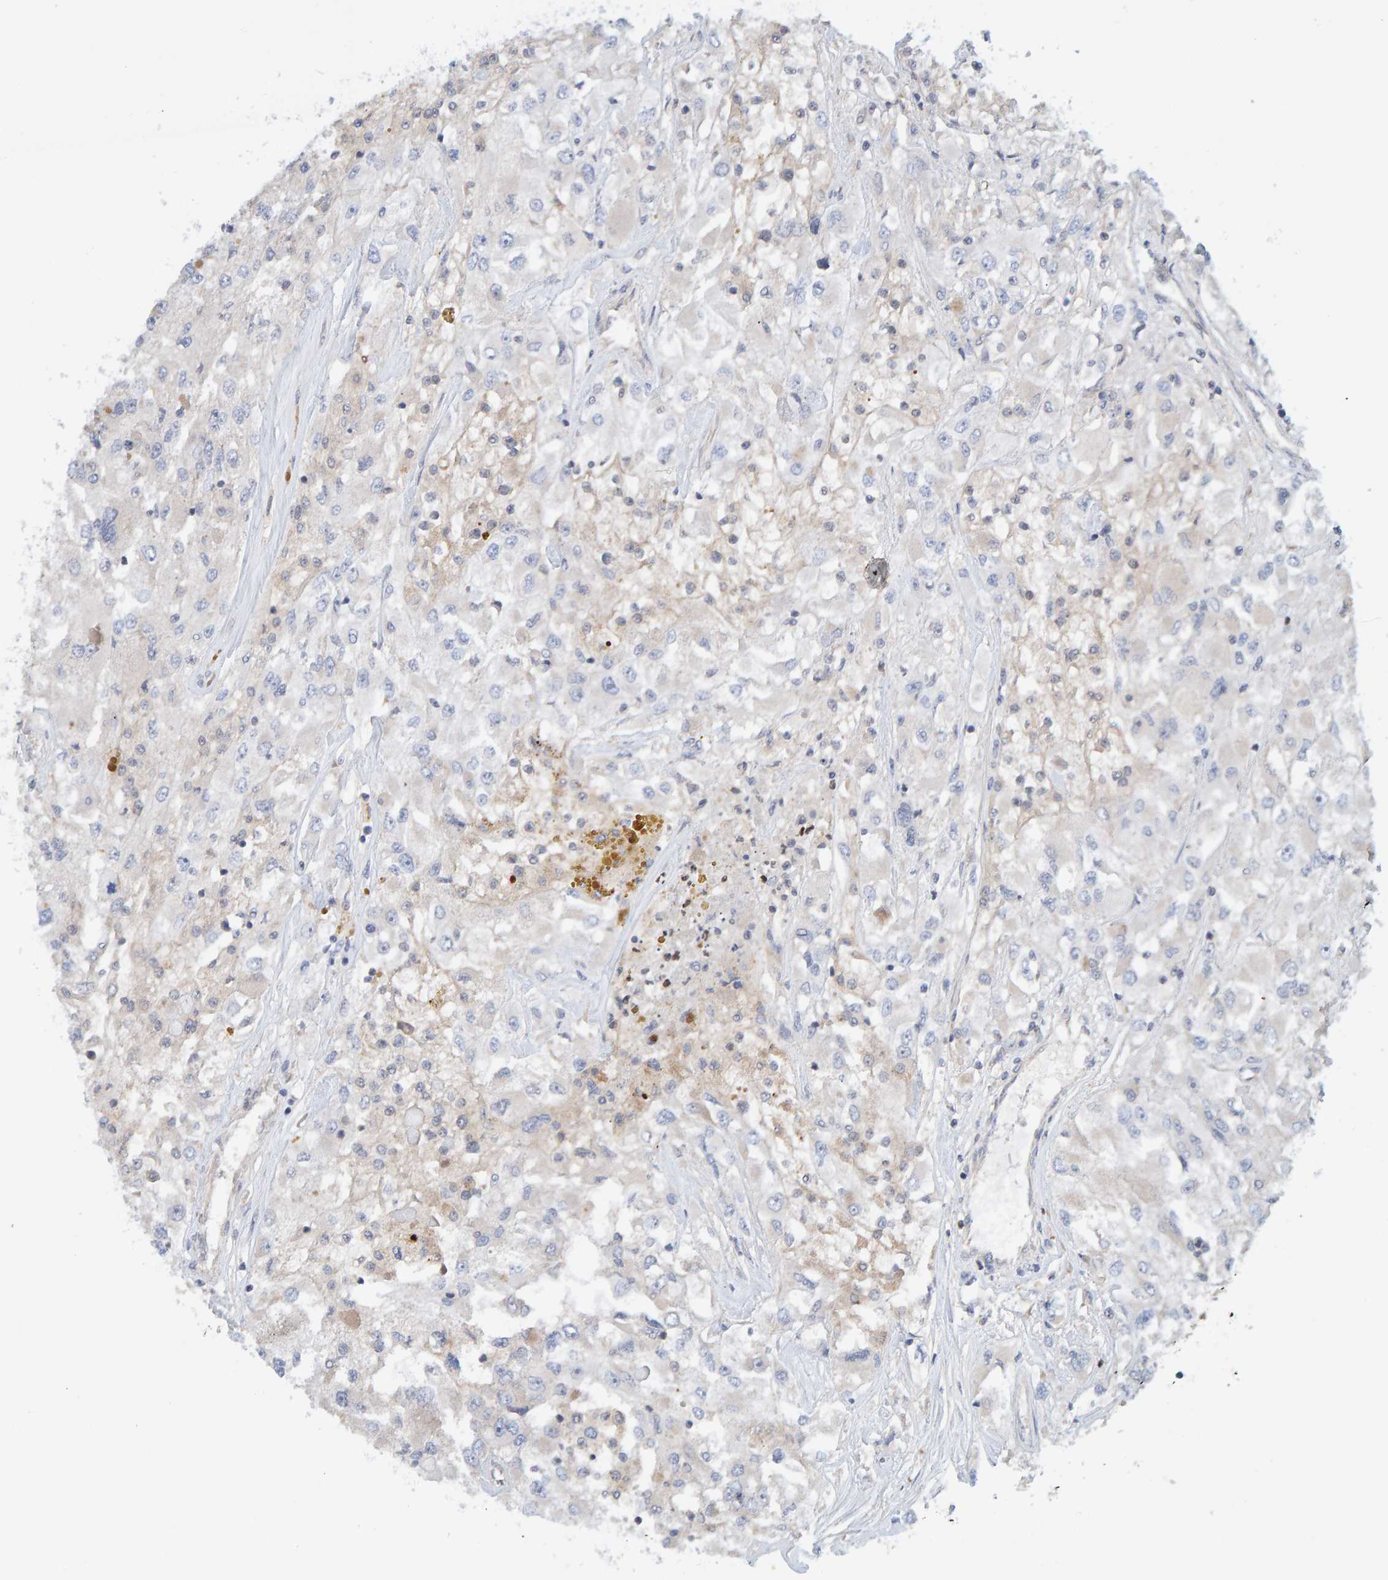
{"staining": {"intensity": "negative", "quantity": "none", "location": "none"}, "tissue": "renal cancer", "cell_type": "Tumor cells", "image_type": "cancer", "snomed": [{"axis": "morphology", "description": "Adenocarcinoma, NOS"}, {"axis": "topography", "description": "Kidney"}], "caption": "Tumor cells show no significant protein positivity in renal cancer (adenocarcinoma).", "gene": "TATDN1", "patient": {"sex": "female", "age": 52}}